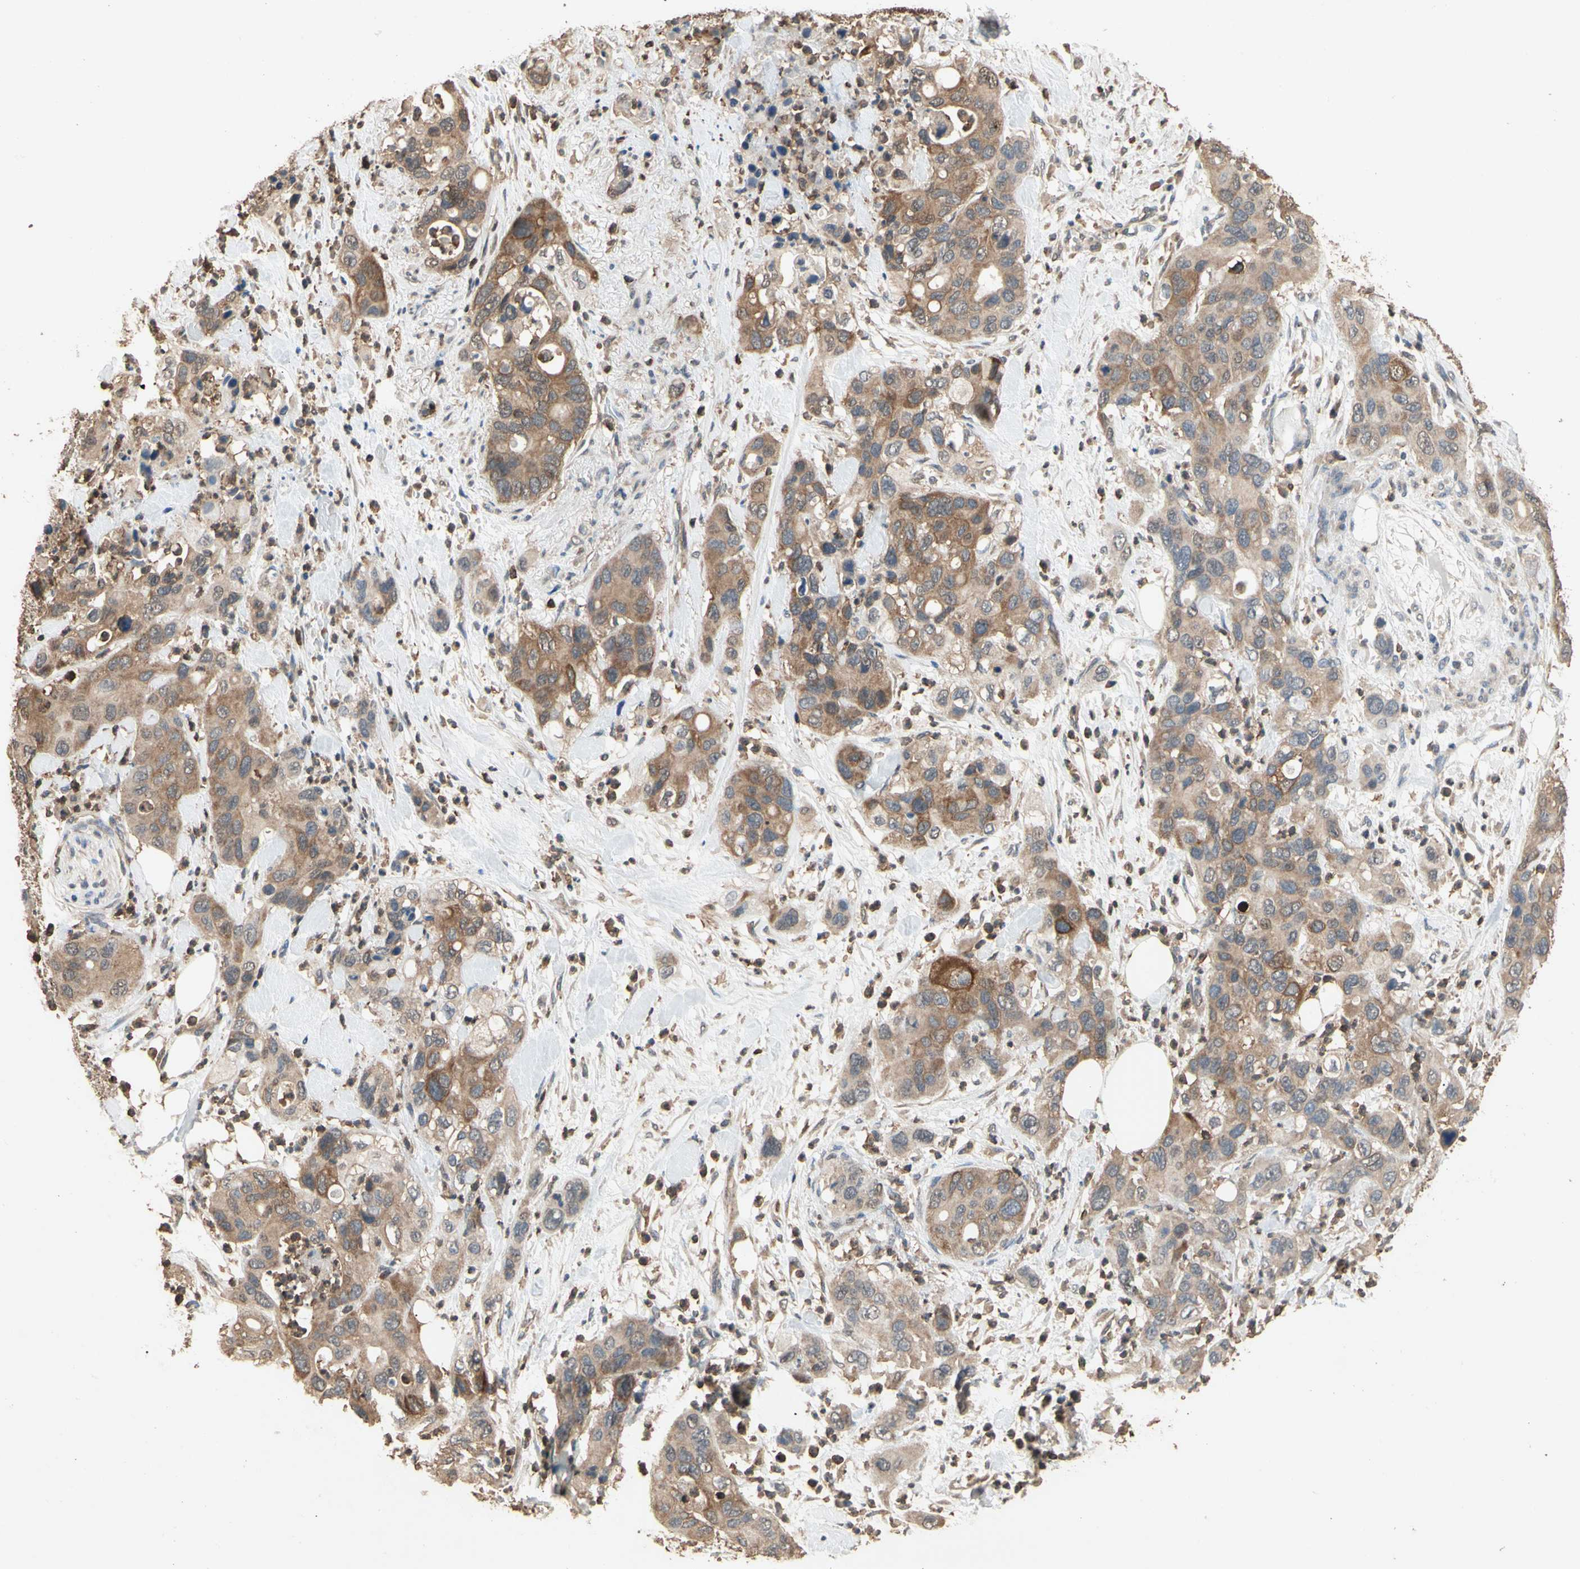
{"staining": {"intensity": "moderate", "quantity": ">75%", "location": "cytoplasmic/membranous"}, "tissue": "pancreatic cancer", "cell_type": "Tumor cells", "image_type": "cancer", "snomed": [{"axis": "morphology", "description": "Adenocarcinoma, NOS"}, {"axis": "topography", "description": "Pancreas"}], "caption": "Human adenocarcinoma (pancreatic) stained with a protein marker displays moderate staining in tumor cells.", "gene": "MAP3K10", "patient": {"sex": "female", "age": 71}}